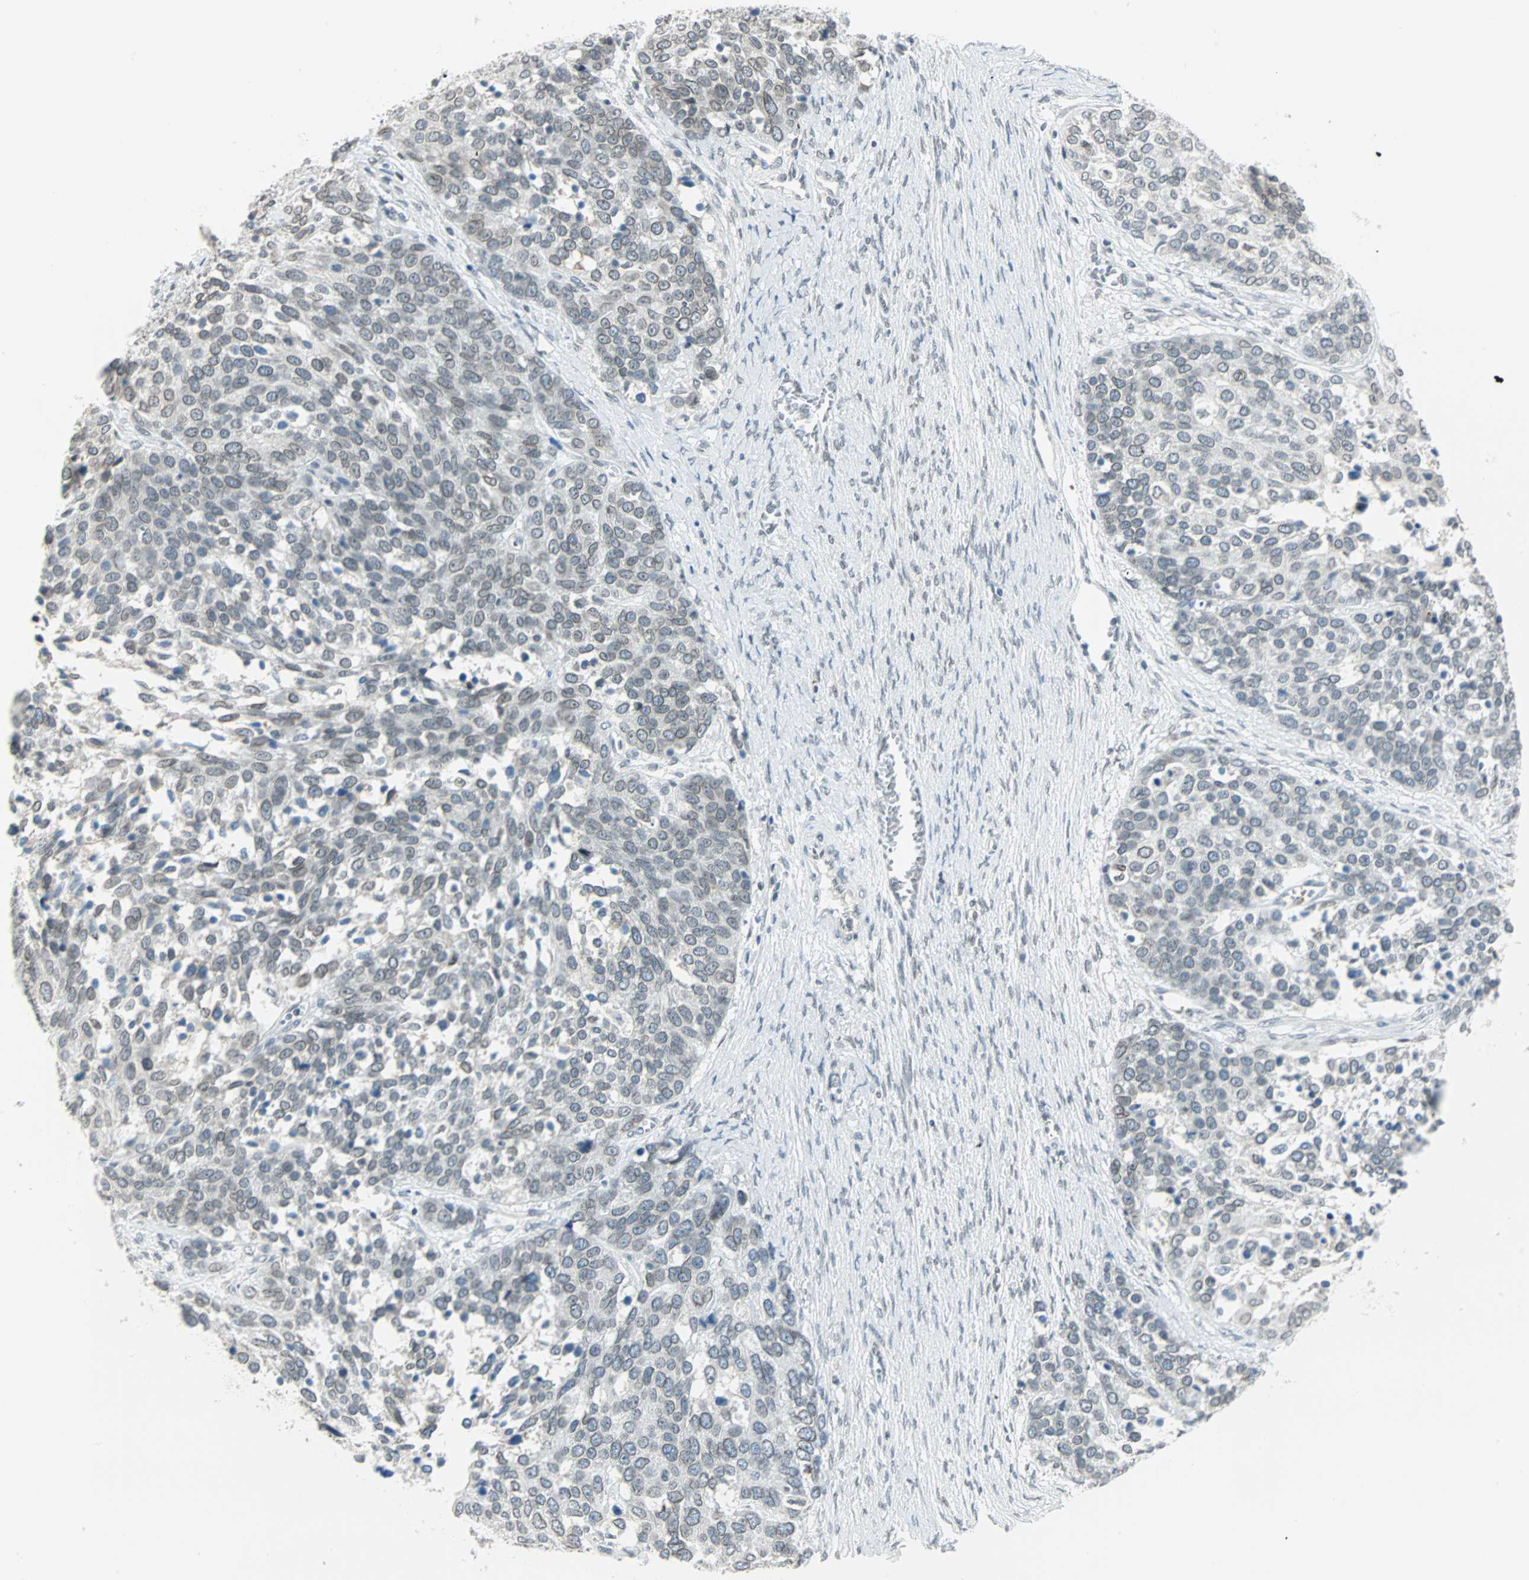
{"staining": {"intensity": "negative", "quantity": "none", "location": "none"}, "tissue": "ovarian cancer", "cell_type": "Tumor cells", "image_type": "cancer", "snomed": [{"axis": "morphology", "description": "Cystadenocarcinoma, serous, NOS"}, {"axis": "topography", "description": "Ovary"}], "caption": "An immunohistochemistry image of ovarian cancer is shown. There is no staining in tumor cells of ovarian cancer.", "gene": "BCAN", "patient": {"sex": "female", "age": 44}}